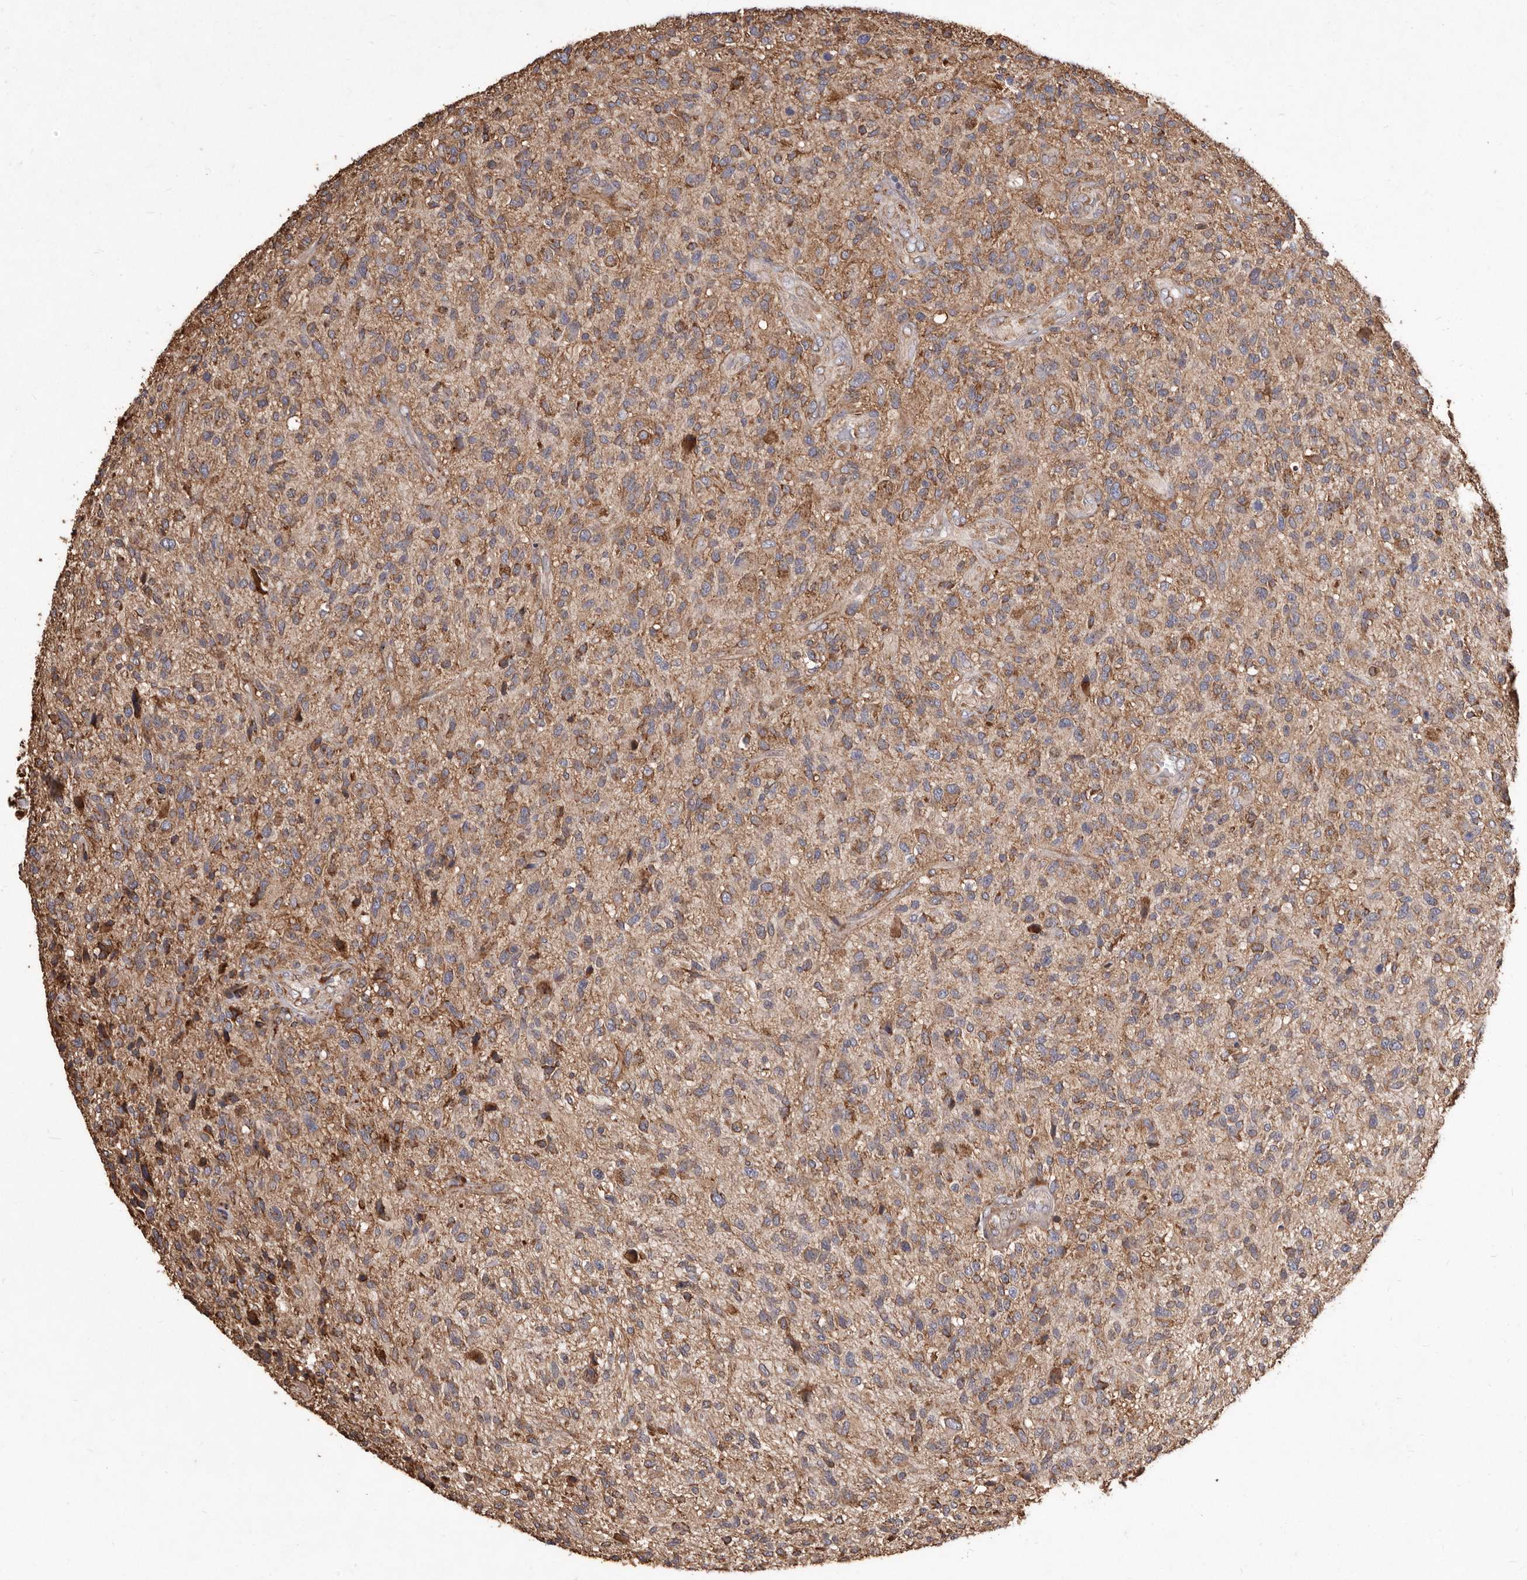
{"staining": {"intensity": "moderate", "quantity": ">75%", "location": "cytoplasmic/membranous"}, "tissue": "glioma", "cell_type": "Tumor cells", "image_type": "cancer", "snomed": [{"axis": "morphology", "description": "Glioma, malignant, High grade"}, {"axis": "topography", "description": "Brain"}], "caption": "This is a micrograph of immunohistochemistry staining of malignant high-grade glioma, which shows moderate positivity in the cytoplasmic/membranous of tumor cells.", "gene": "STEAP2", "patient": {"sex": "male", "age": 47}}